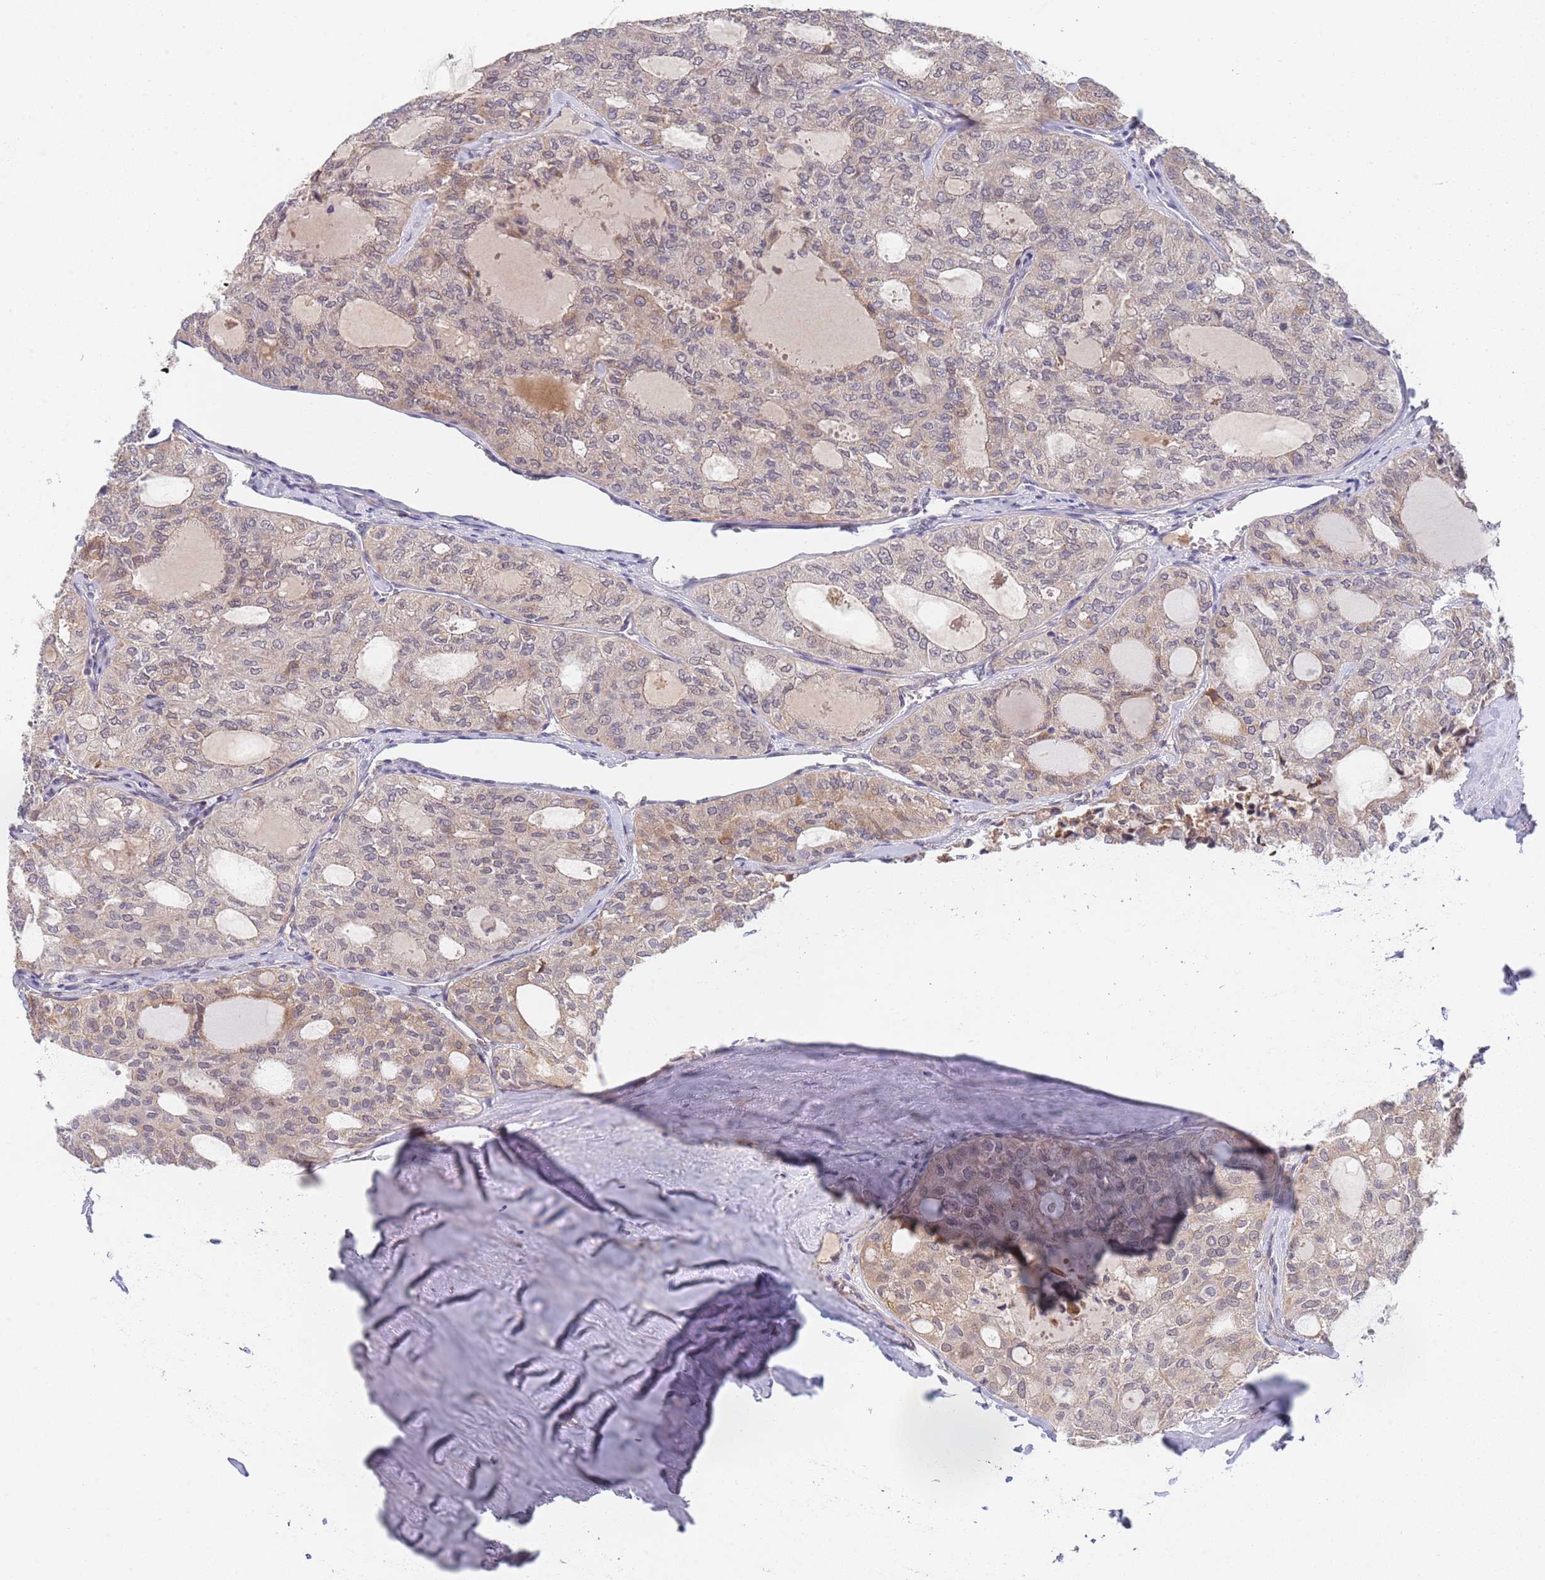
{"staining": {"intensity": "weak", "quantity": "25%-75%", "location": "cytoplasmic/membranous"}, "tissue": "thyroid cancer", "cell_type": "Tumor cells", "image_type": "cancer", "snomed": [{"axis": "morphology", "description": "Follicular adenoma carcinoma, NOS"}, {"axis": "topography", "description": "Thyroid gland"}], "caption": "Thyroid cancer stained for a protein (brown) shows weak cytoplasmic/membranous positive positivity in approximately 25%-75% of tumor cells.", "gene": "B4GALT4", "patient": {"sex": "male", "age": 75}}